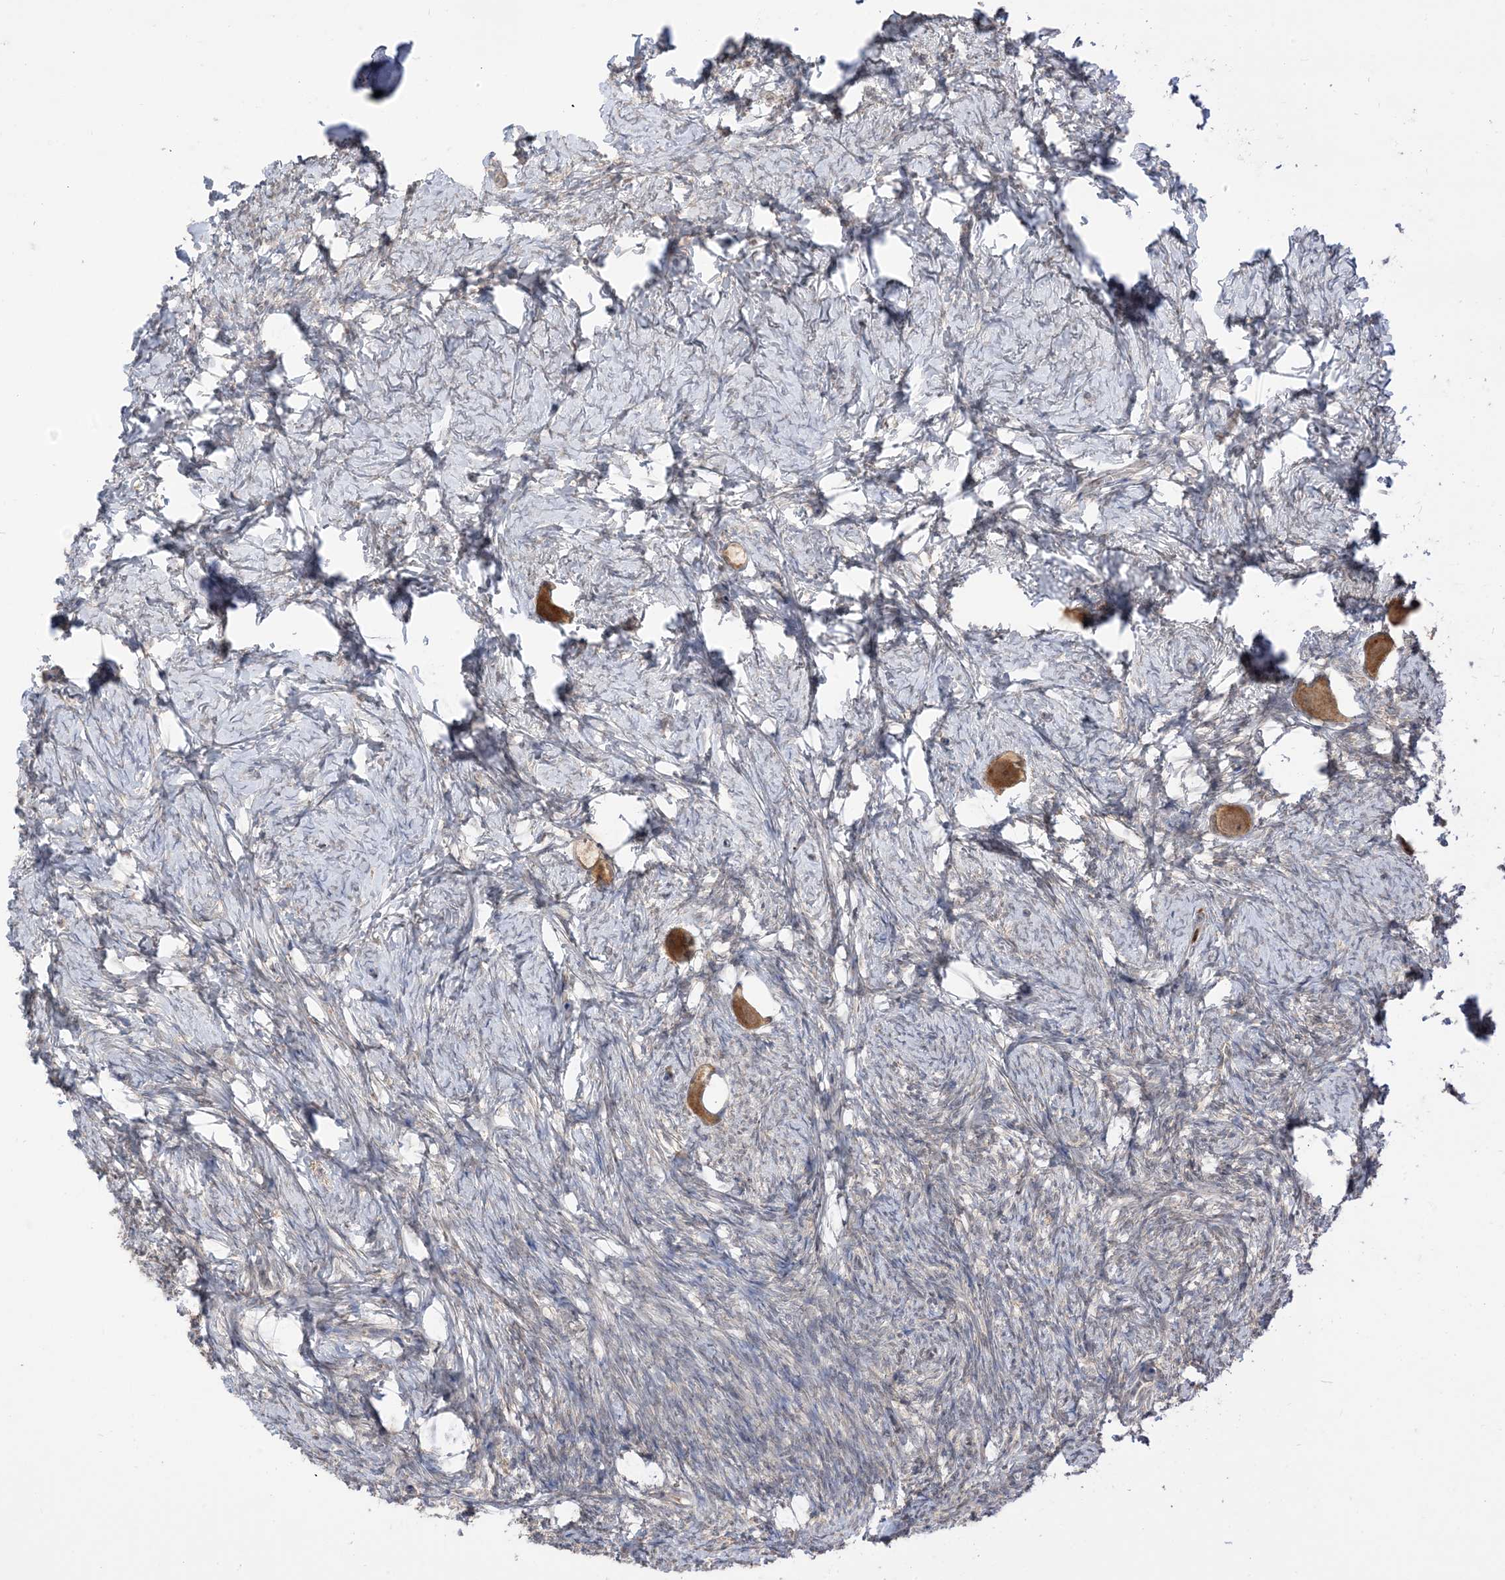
{"staining": {"intensity": "moderate", "quantity": ">75%", "location": "cytoplasmic/membranous"}, "tissue": "ovary", "cell_type": "Follicle cells", "image_type": "normal", "snomed": [{"axis": "morphology", "description": "Normal tissue, NOS"}, {"axis": "topography", "description": "Ovary"}], "caption": "IHC of normal human ovary demonstrates medium levels of moderate cytoplasmic/membranous staining in approximately >75% of follicle cells.", "gene": "TBCC", "patient": {"sex": "female", "age": 27}}